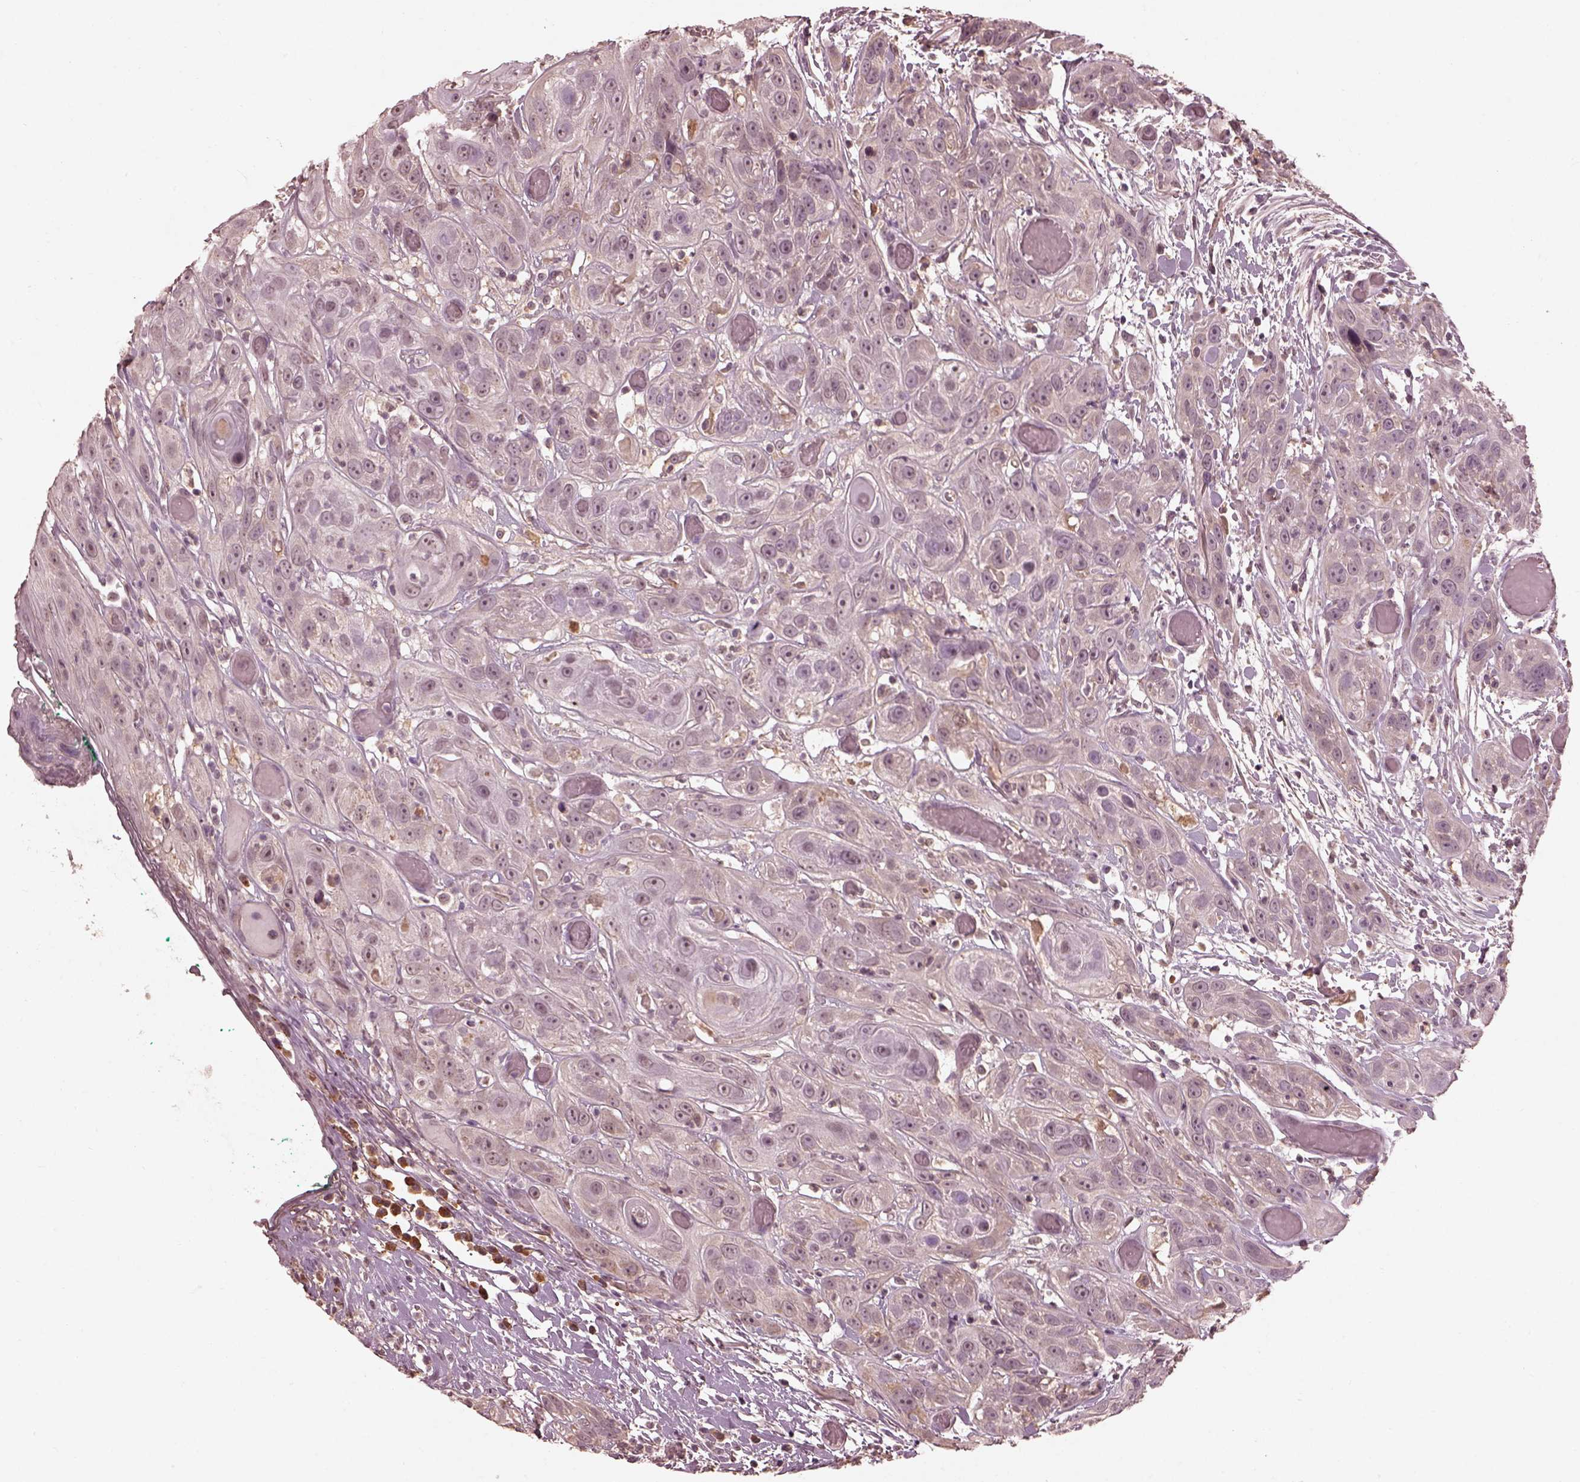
{"staining": {"intensity": "negative", "quantity": "none", "location": "none"}, "tissue": "head and neck cancer", "cell_type": "Tumor cells", "image_type": "cancer", "snomed": [{"axis": "morphology", "description": "Normal tissue, NOS"}, {"axis": "morphology", "description": "Squamous cell carcinoma, NOS"}, {"axis": "topography", "description": "Oral tissue"}, {"axis": "topography", "description": "Salivary gland"}, {"axis": "topography", "description": "Head-Neck"}], "caption": "DAB (3,3'-diaminobenzidine) immunohistochemical staining of human head and neck cancer (squamous cell carcinoma) exhibits no significant expression in tumor cells.", "gene": "CALR3", "patient": {"sex": "female", "age": 62}}